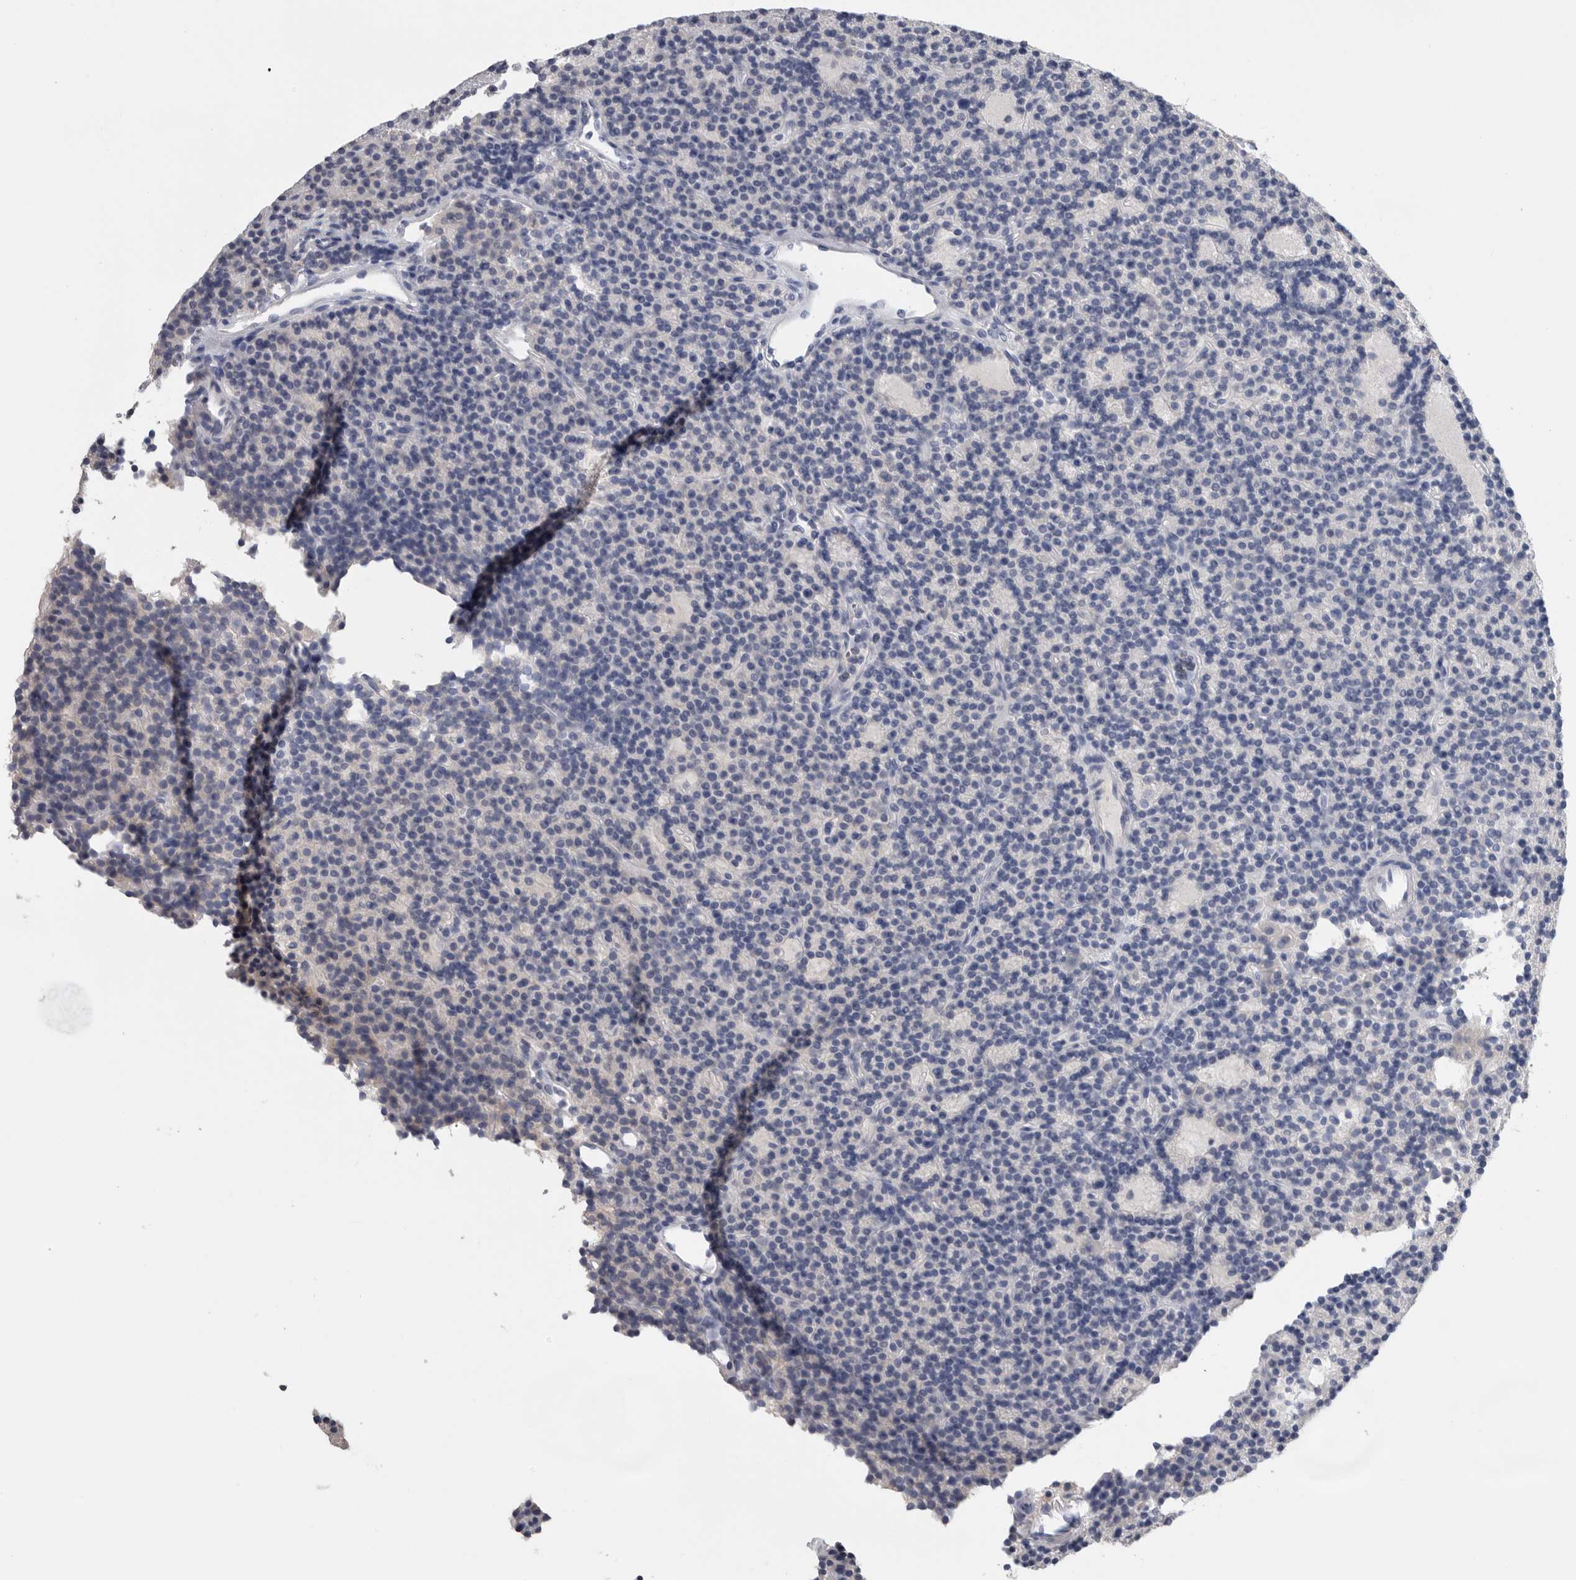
{"staining": {"intensity": "negative", "quantity": "none", "location": "none"}, "tissue": "parathyroid gland", "cell_type": "Glandular cells", "image_type": "normal", "snomed": [{"axis": "morphology", "description": "Normal tissue, NOS"}, {"axis": "topography", "description": "Parathyroid gland"}], "caption": "Image shows no protein staining in glandular cells of benign parathyroid gland.", "gene": "FABP6", "patient": {"sex": "male", "age": 75}}